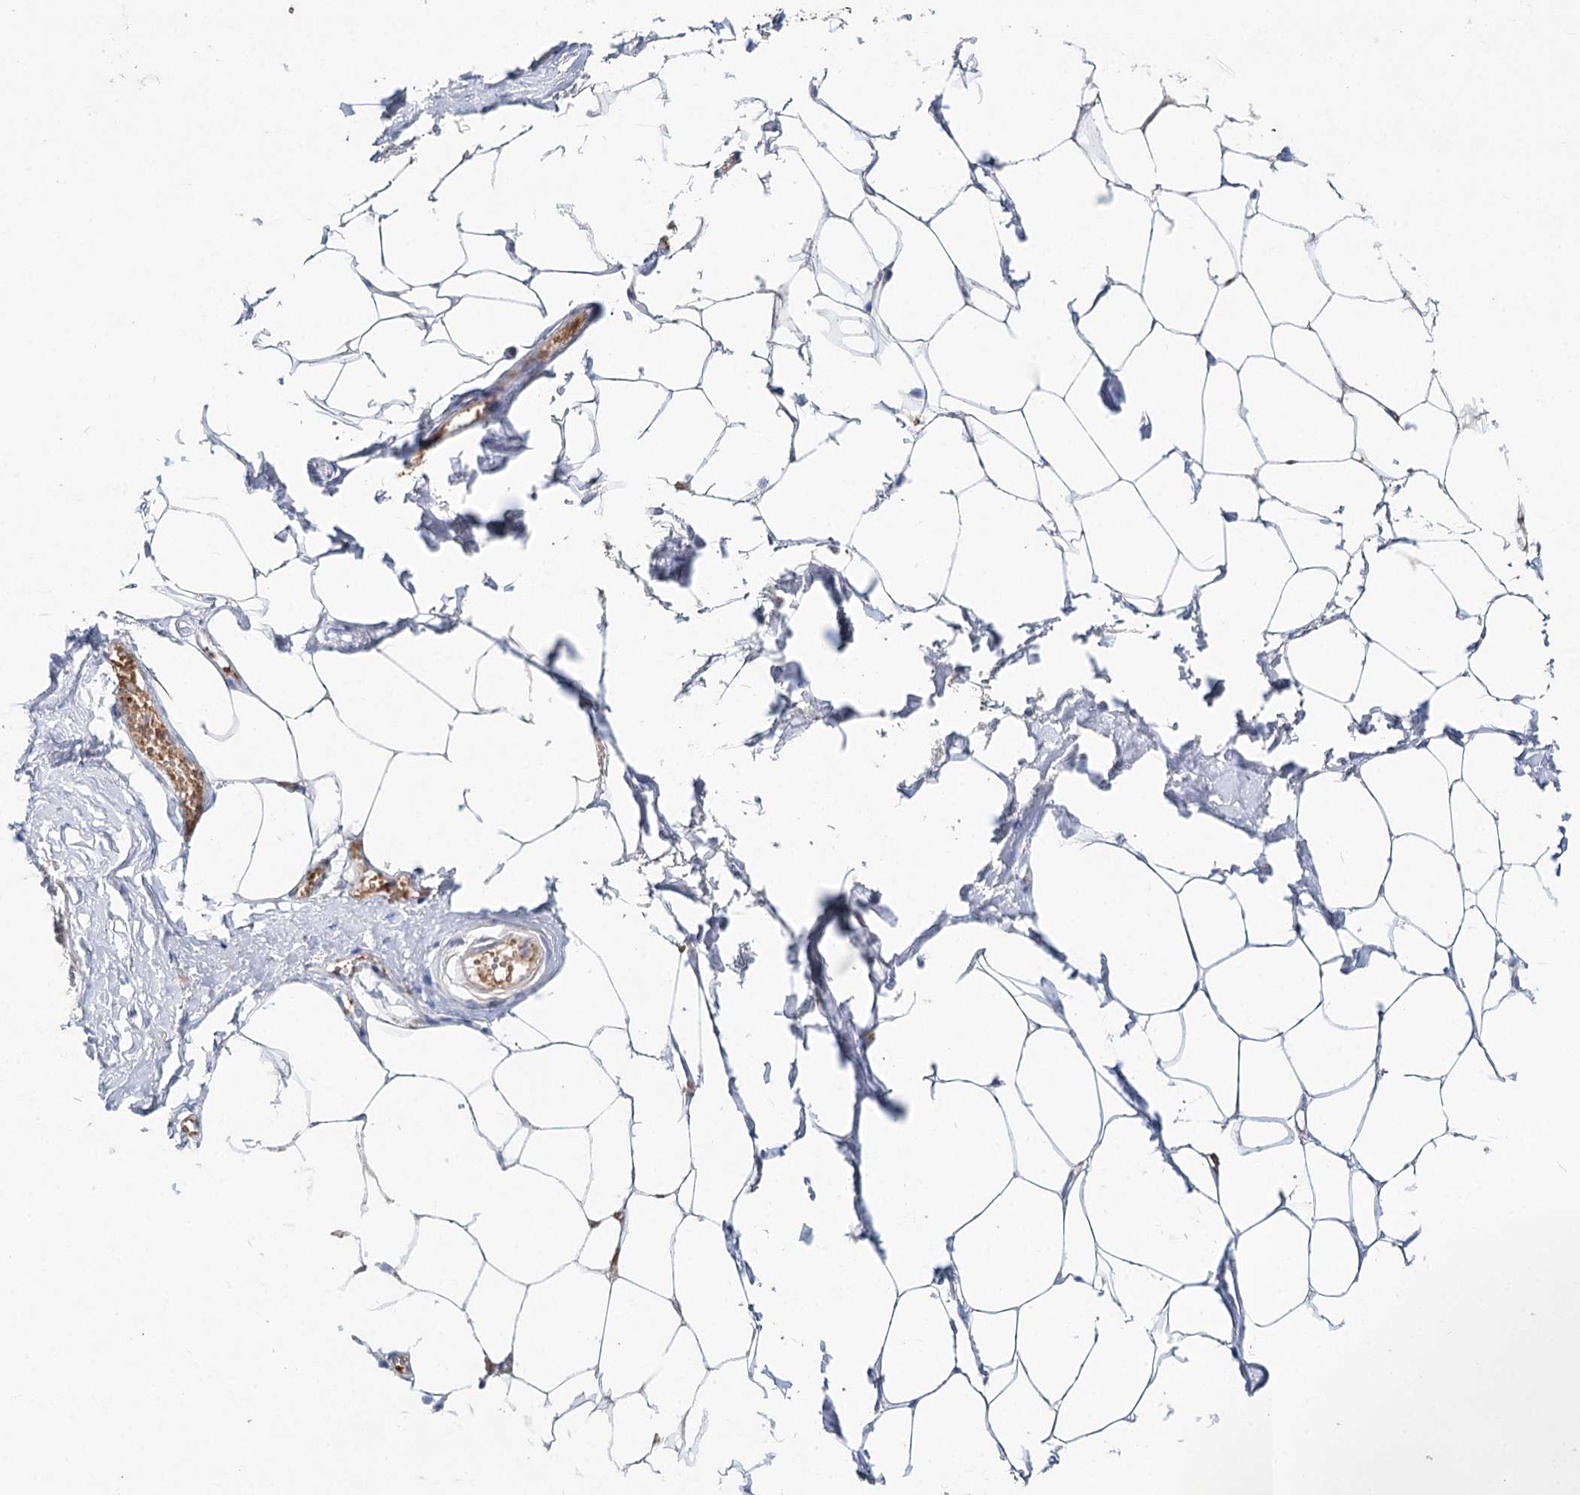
{"staining": {"intensity": "negative", "quantity": "none", "location": "none"}, "tissue": "adipose tissue", "cell_type": "Adipocytes", "image_type": "normal", "snomed": [{"axis": "morphology", "description": "Normal tissue, NOS"}, {"axis": "morphology", "description": "Adenocarcinoma, Low grade"}, {"axis": "topography", "description": "Prostate"}, {"axis": "topography", "description": "Peripheral nerve tissue"}], "caption": "Adipose tissue stained for a protein using immunohistochemistry shows no staining adipocytes.", "gene": "FBXO7", "patient": {"sex": "male", "age": 63}}